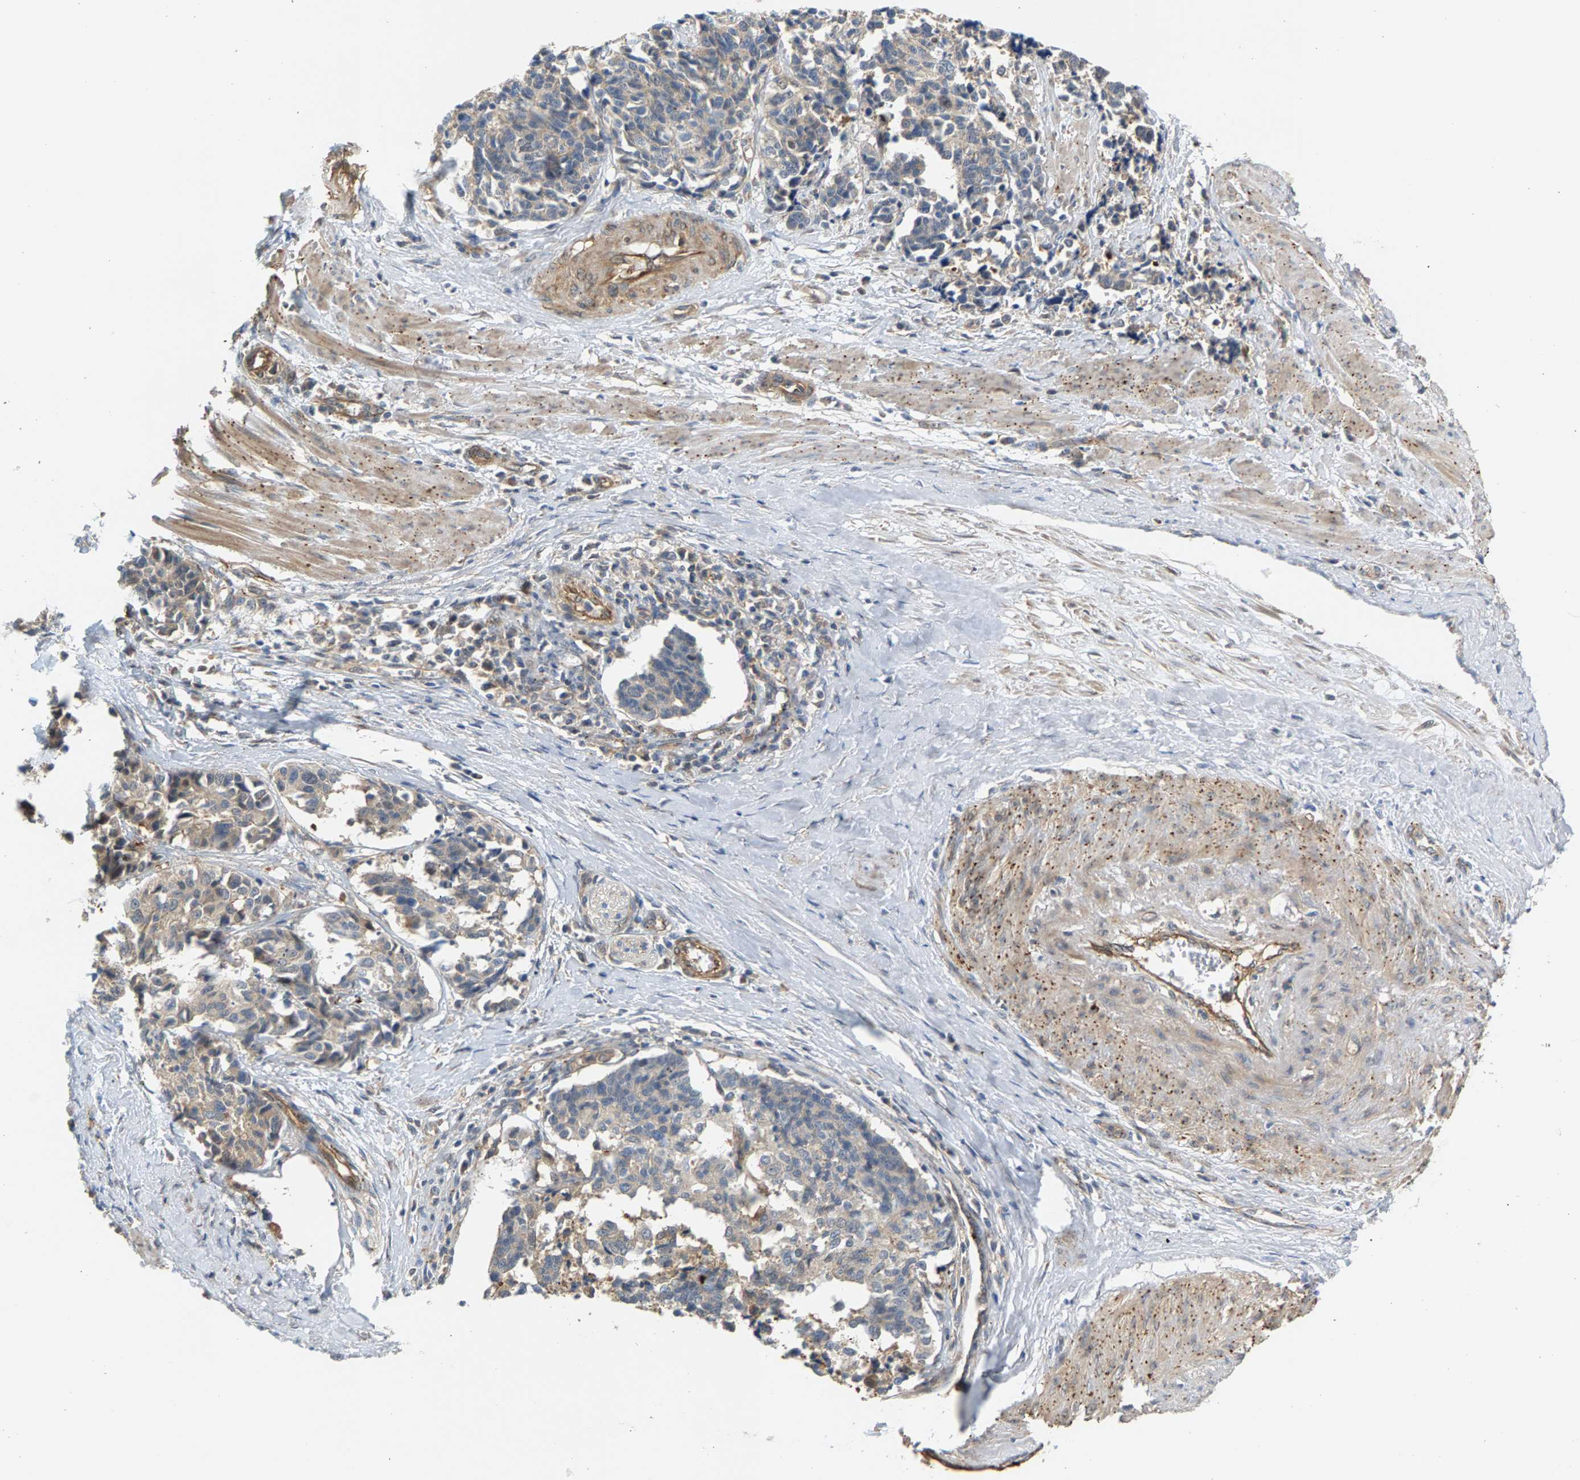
{"staining": {"intensity": "weak", "quantity": ">75%", "location": "cytoplasmic/membranous"}, "tissue": "cervical cancer", "cell_type": "Tumor cells", "image_type": "cancer", "snomed": [{"axis": "morphology", "description": "Normal tissue, NOS"}, {"axis": "morphology", "description": "Squamous cell carcinoma, NOS"}, {"axis": "topography", "description": "Cervix"}], "caption": "Immunohistochemical staining of cervical squamous cell carcinoma demonstrates weak cytoplasmic/membranous protein expression in approximately >75% of tumor cells.", "gene": "KRTAP27-1", "patient": {"sex": "female", "age": 35}}